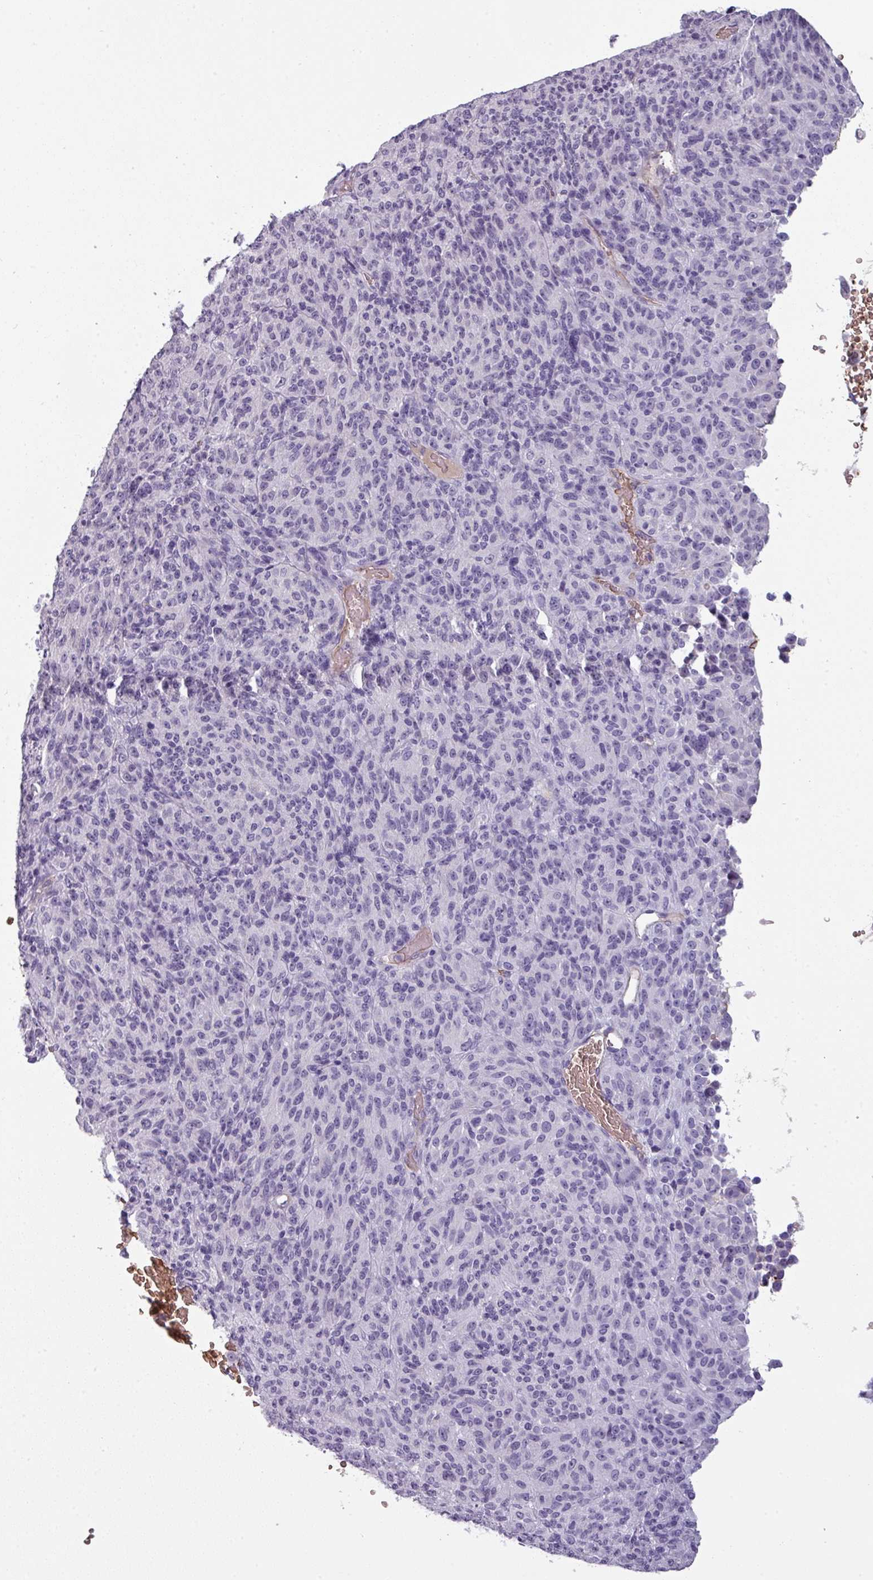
{"staining": {"intensity": "negative", "quantity": "none", "location": "none"}, "tissue": "melanoma", "cell_type": "Tumor cells", "image_type": "cancer", "snomed": [{"axis": "morphology", "description": "Malignant melanoma, Metastatic site"}, {"axis": "topography", "description": "Brain"}], "caption": "An immunohistochemistry (IHC) histopathology image of melanoma is shown. There is no staining in tumor cells of melanoma.", "gene": "AREL1", "patient": {"sex": "female", "age": 56}}